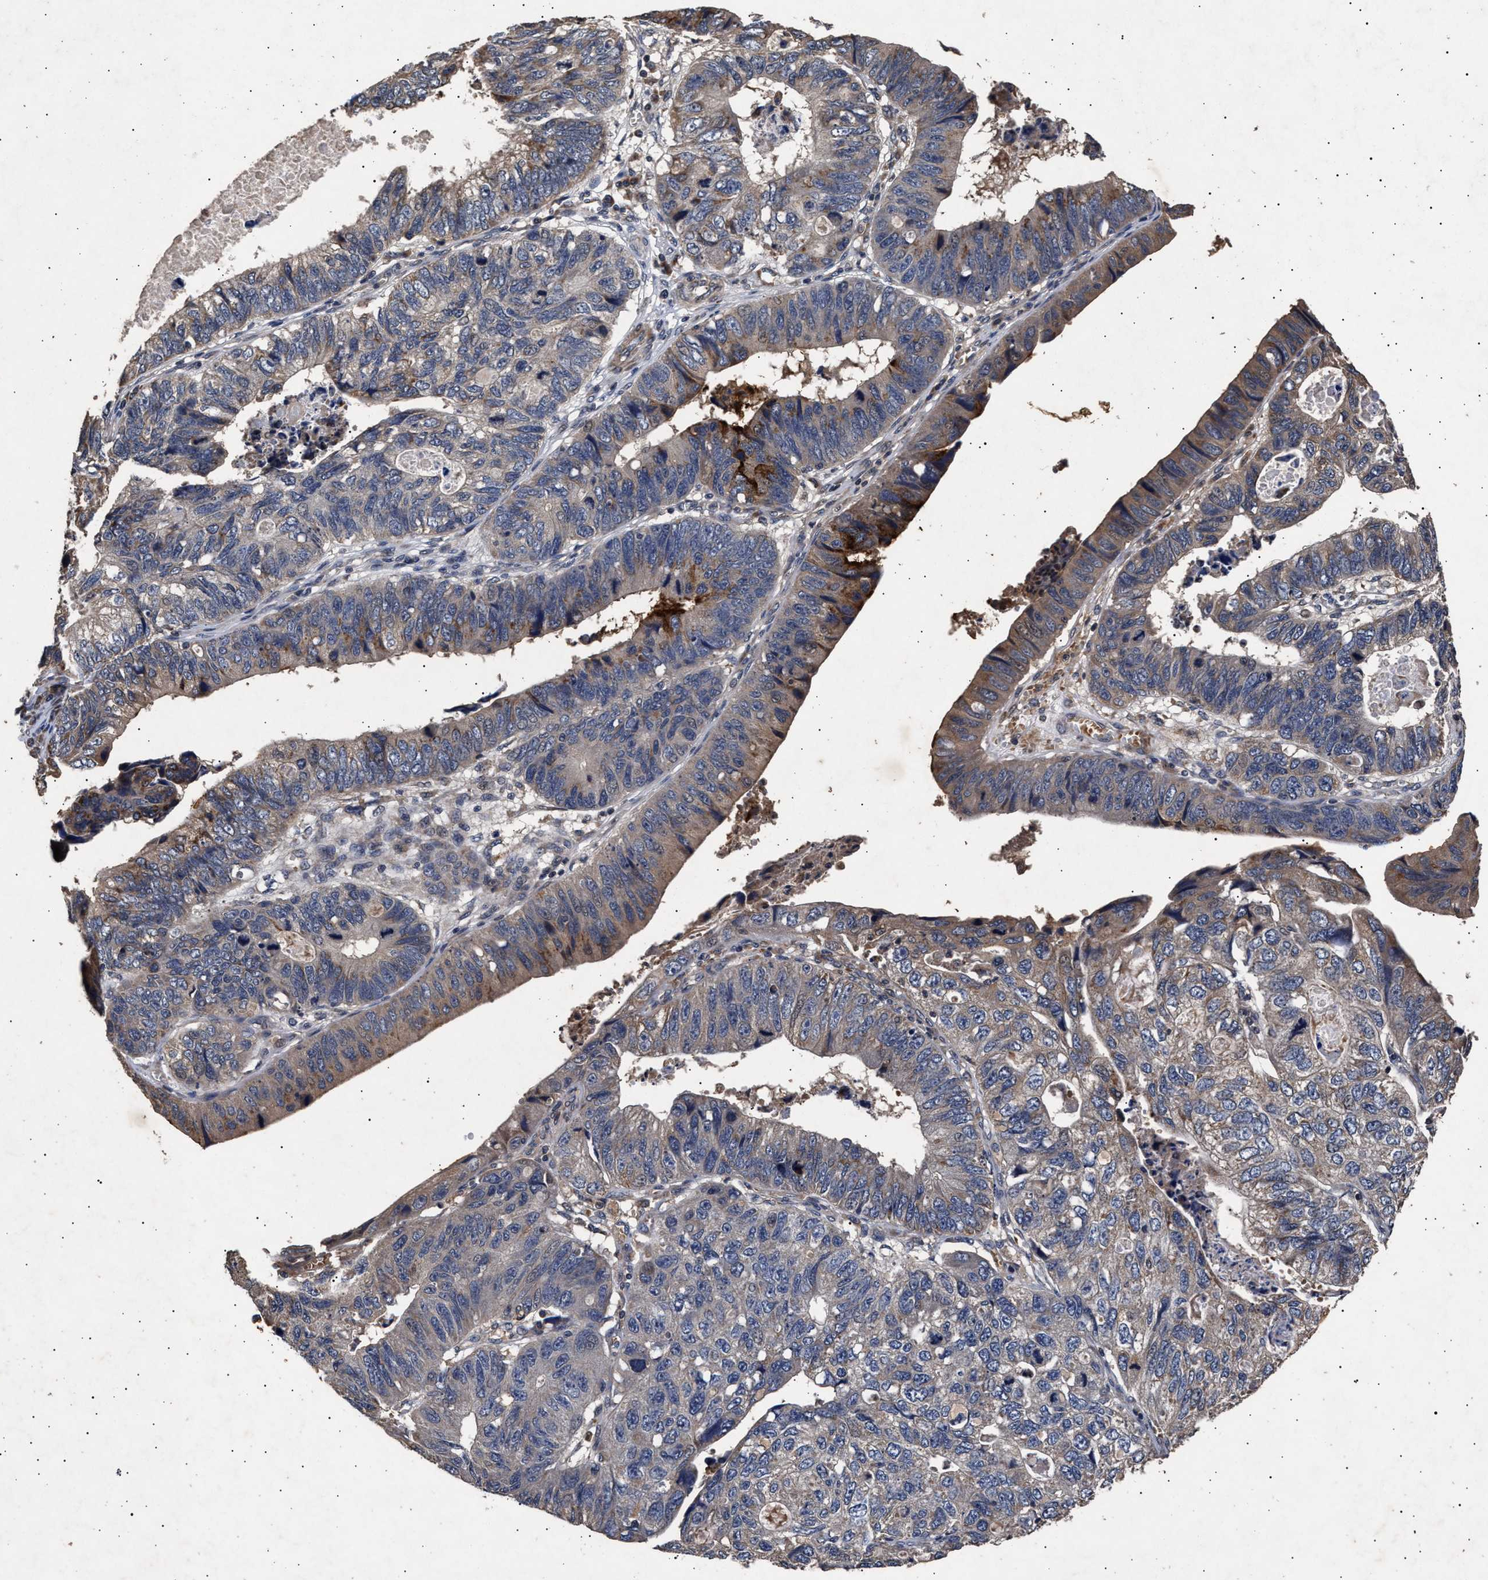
{"staining": {"intensity": "moderate", "quantity": "<25%", "location": "cytoplasmic/membranous"}, "tissue": "stomach cancer", "cell_type": "Tumor cells", "image_type": "cancer", "snomed": [{"axis": "morphology", "description": "Adenocarcinoma, NOS"}, {"axis": "topography", "description": "Stomach"}], "caption": "A histopathology image of stomach cancer stained for a protein reveals moderate cytoplasmic/membranous brown staining in tumor cells.", "gene": "ITGB5", "patient": {"sex": "male", "age": 59}}